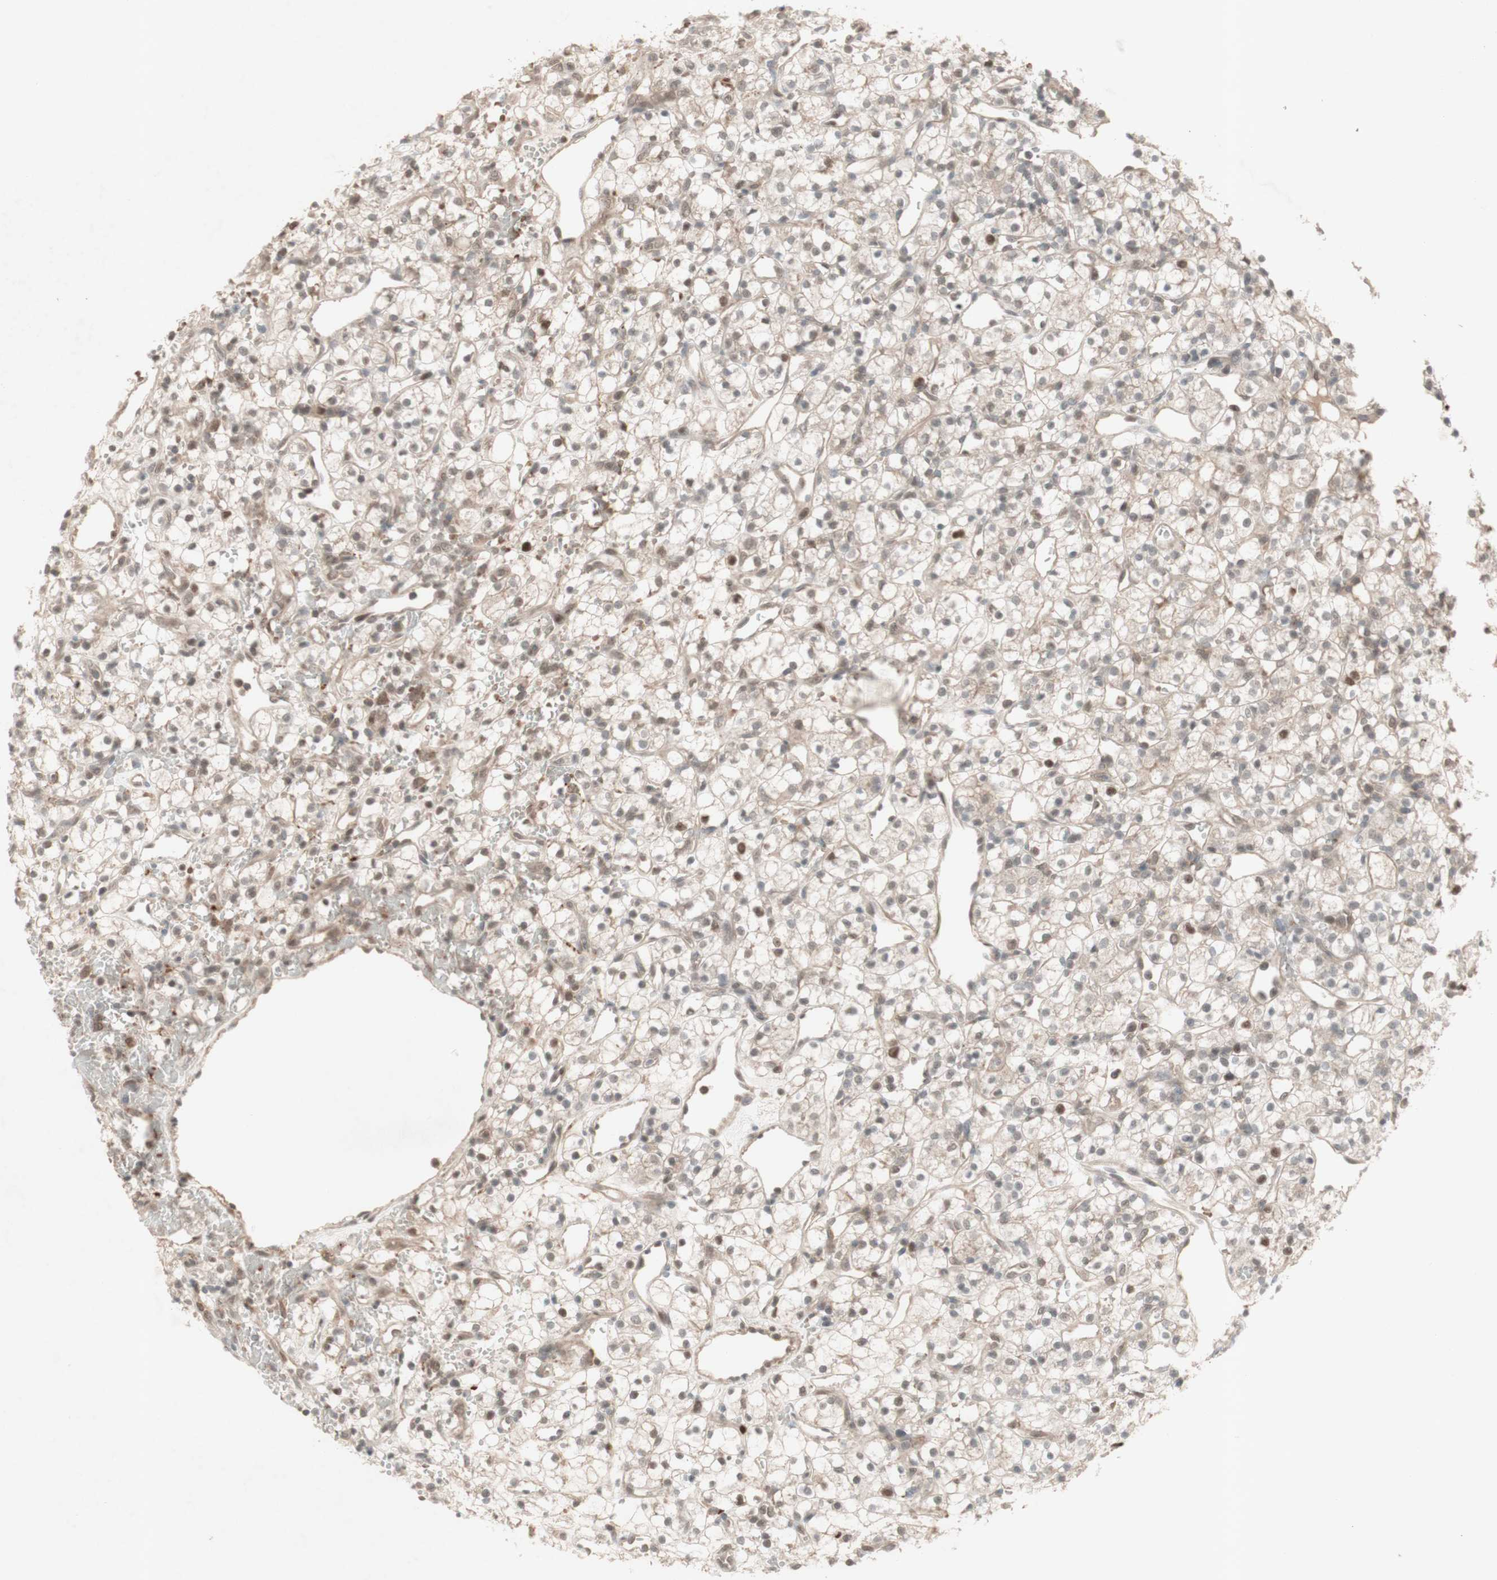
{"staining": {"intensity": "weak", "quantity": ">75%", "location": "cytoplasmic/membranous,nuclear"}, "tissue": "renal cancer", "cell_type": "Tumor cells", "image_type": "cancer", "snomed": [{"axis": "morphology", "description": "Adenocarcinoma, NOS"}, {"axis": "topography", "description": "Kidney"}], "caption": "Renal cancer (adenocarcinoma) stained with immunohistochemistry (IHC) reveals weak cytoplasmic/membranous and nuclear positivity in about >75% of tumor cells.", "gene": "MSH6", "patient": {"sex": "female", "age": 60}}